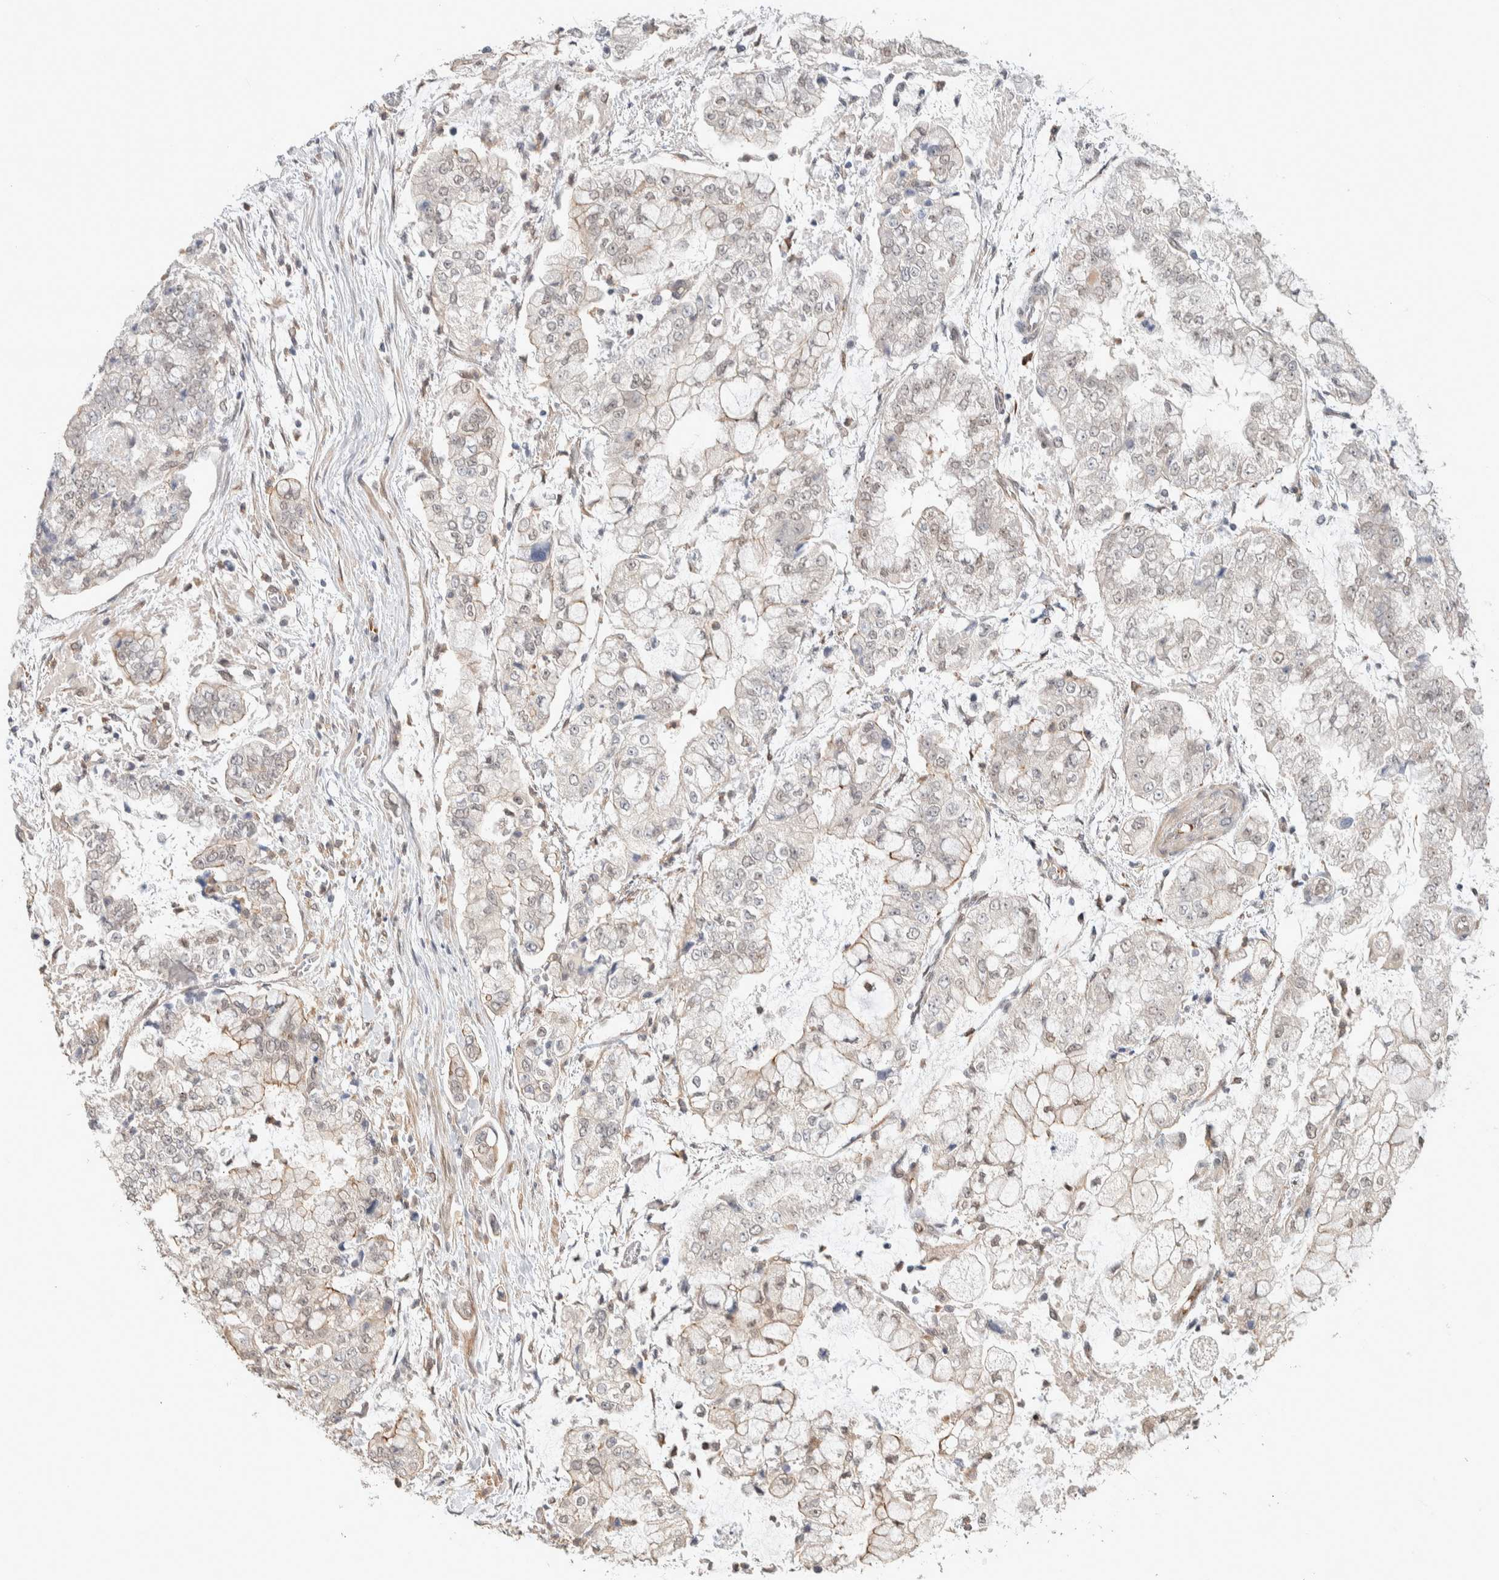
{"staining": {"intensity": "weak", "quantity": "<25%", "location": "cytoplasmic/membranous"}, "tissue": "stomach cancer", "cell_type": "Tumor cells", "image_type": "cancer", "snomed": [{"axis": "morphology", "description": "Adenocarcinoma, NOS"}, {"axis": "topography", "description": "Stomach"}], "caption": "Stomach adenocarcinoma stained for a protein using IHC shows no expression tumor cells.", "gene": "ZBTB2", "patient": {"sex": "male", "age": 76}}